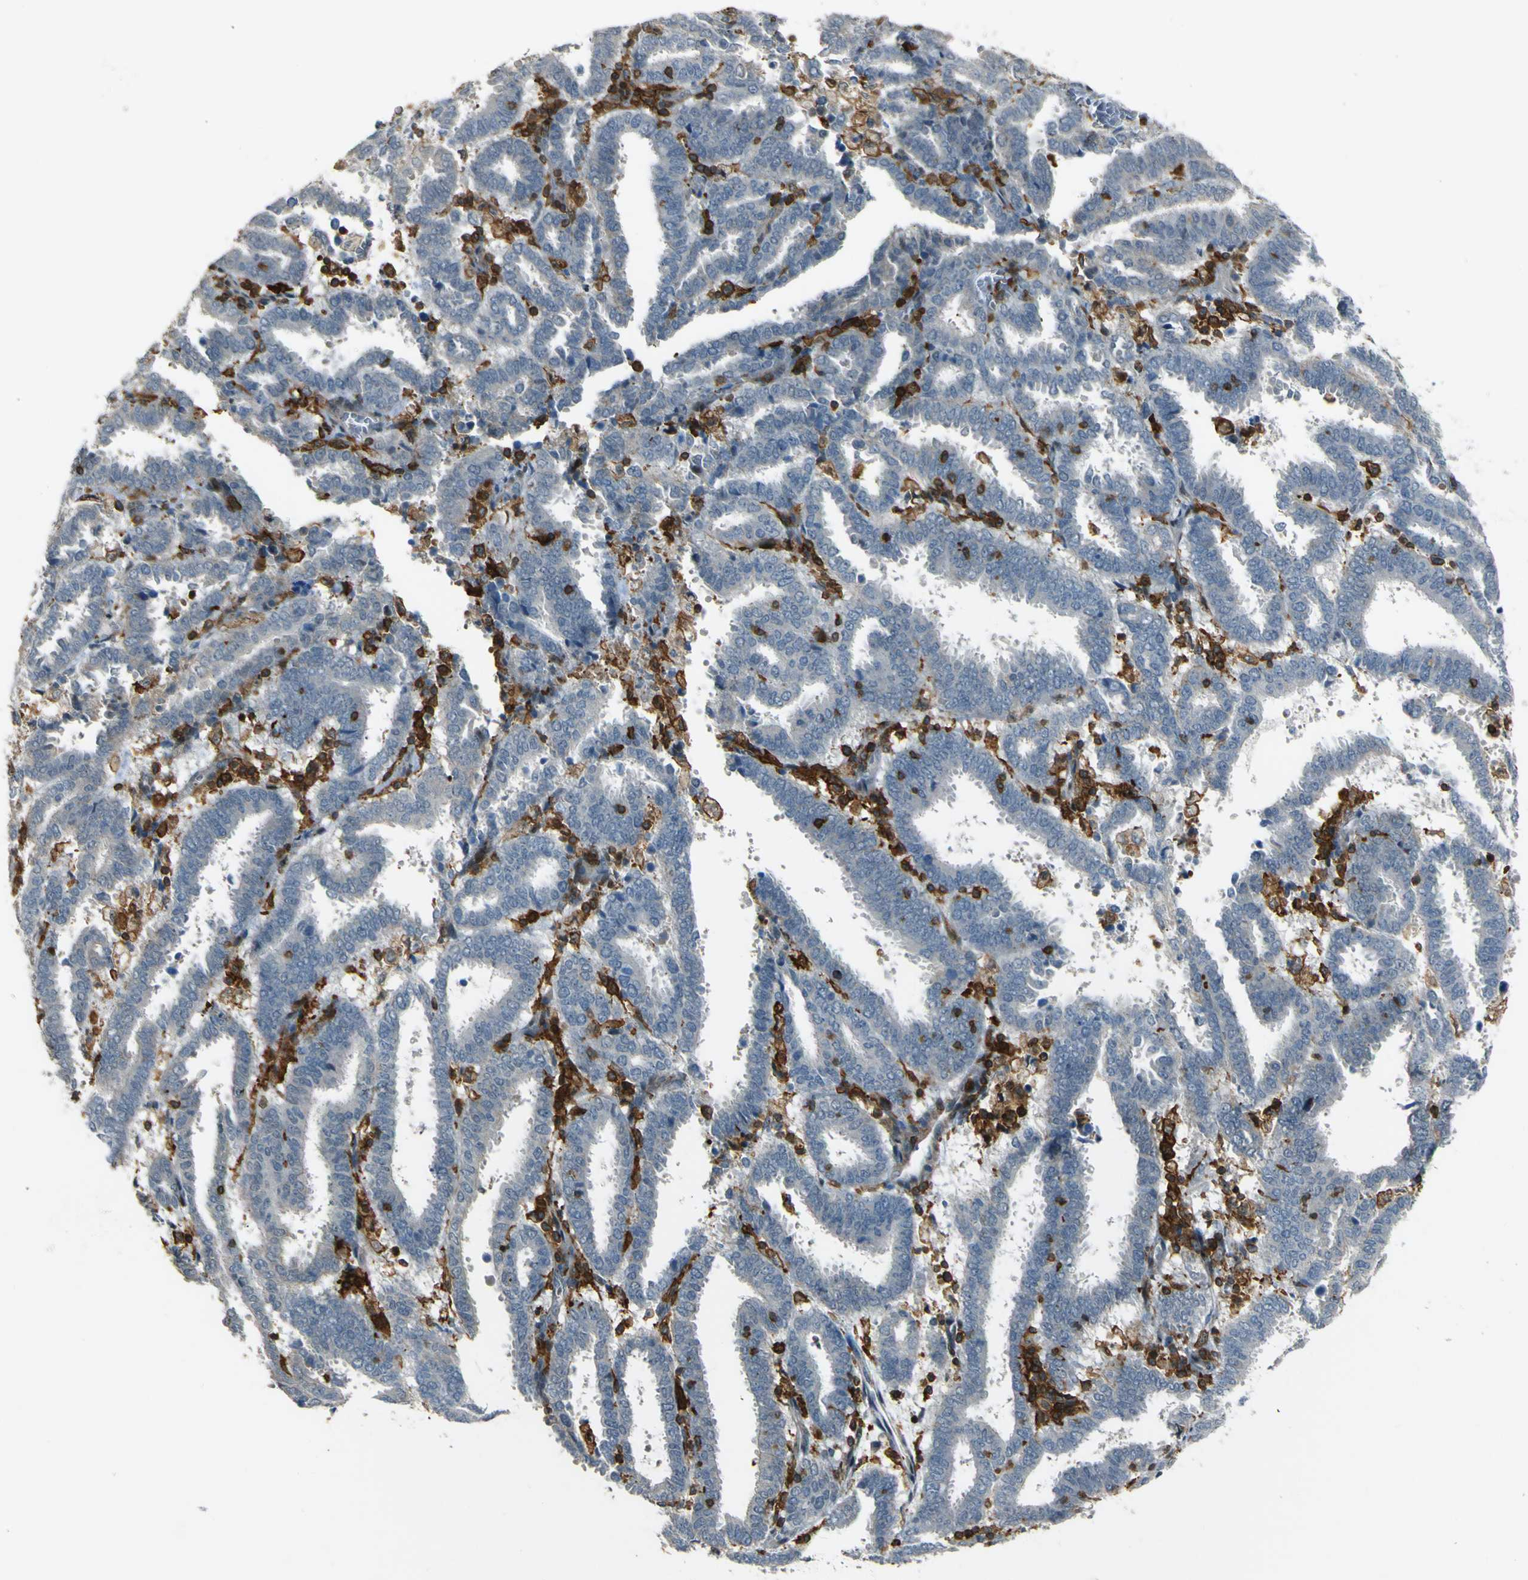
{"staining": {"intensity": "negative", "quantity": "none", "location": "none"}, "tissue": "endometrial cancer", "cell_type": "Tumor cells", "image_type": "cancer", "snomed": [{"axis": "morphology", "description": "Adenocarcinoma, NOS"}, {"axis": "topography", "description": "Uterus"}], "caption": "DAB immunohistochemical staining of human endometrial cancer shows no significant expression in tumor cells.", "gene": "PCDHB5", "patient": {"sex": "female", "age": 83}}